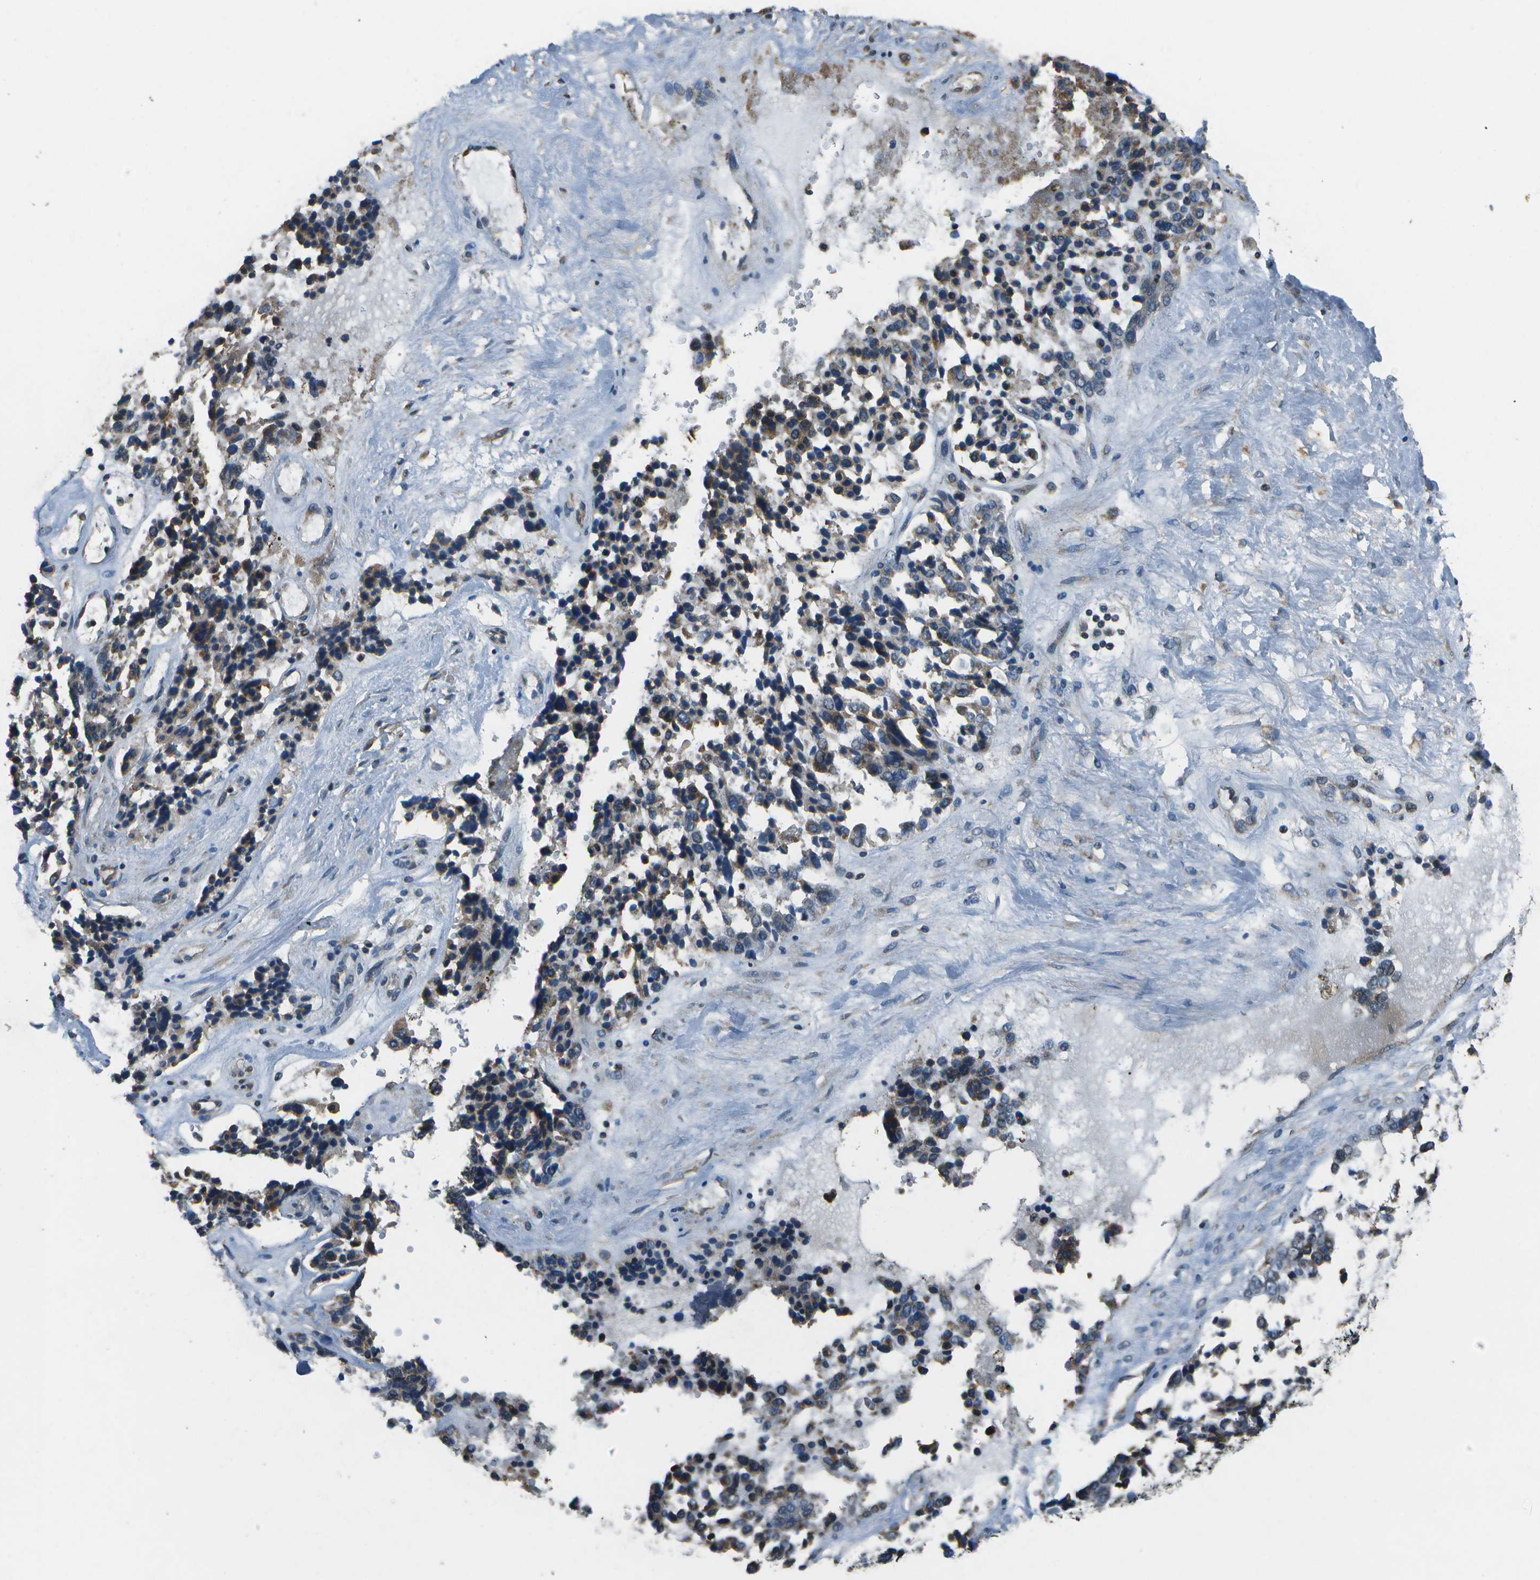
{"staining": {"intensity": "moderate", "quantity": "25%-75%", "location": "cytoplasmic/membranous"}, "tissue": "ovarian cancer", "cell_type": "Tumor cells", "image_type": "cancer", "snomed": [{"axis": "morphology", "description": "Cystadenocarcinoma, serous, NOS"}, {"axis": "topography", "description": "Ovary"}], "caption": "Moderate cytoplasmic/membranous expression for a protein is identified in about 25%-75% of tumor cells of ovarian cancer using IHC.", "gene": "EIF2AK1", "patient": {"sex": "female", "age": 44}}